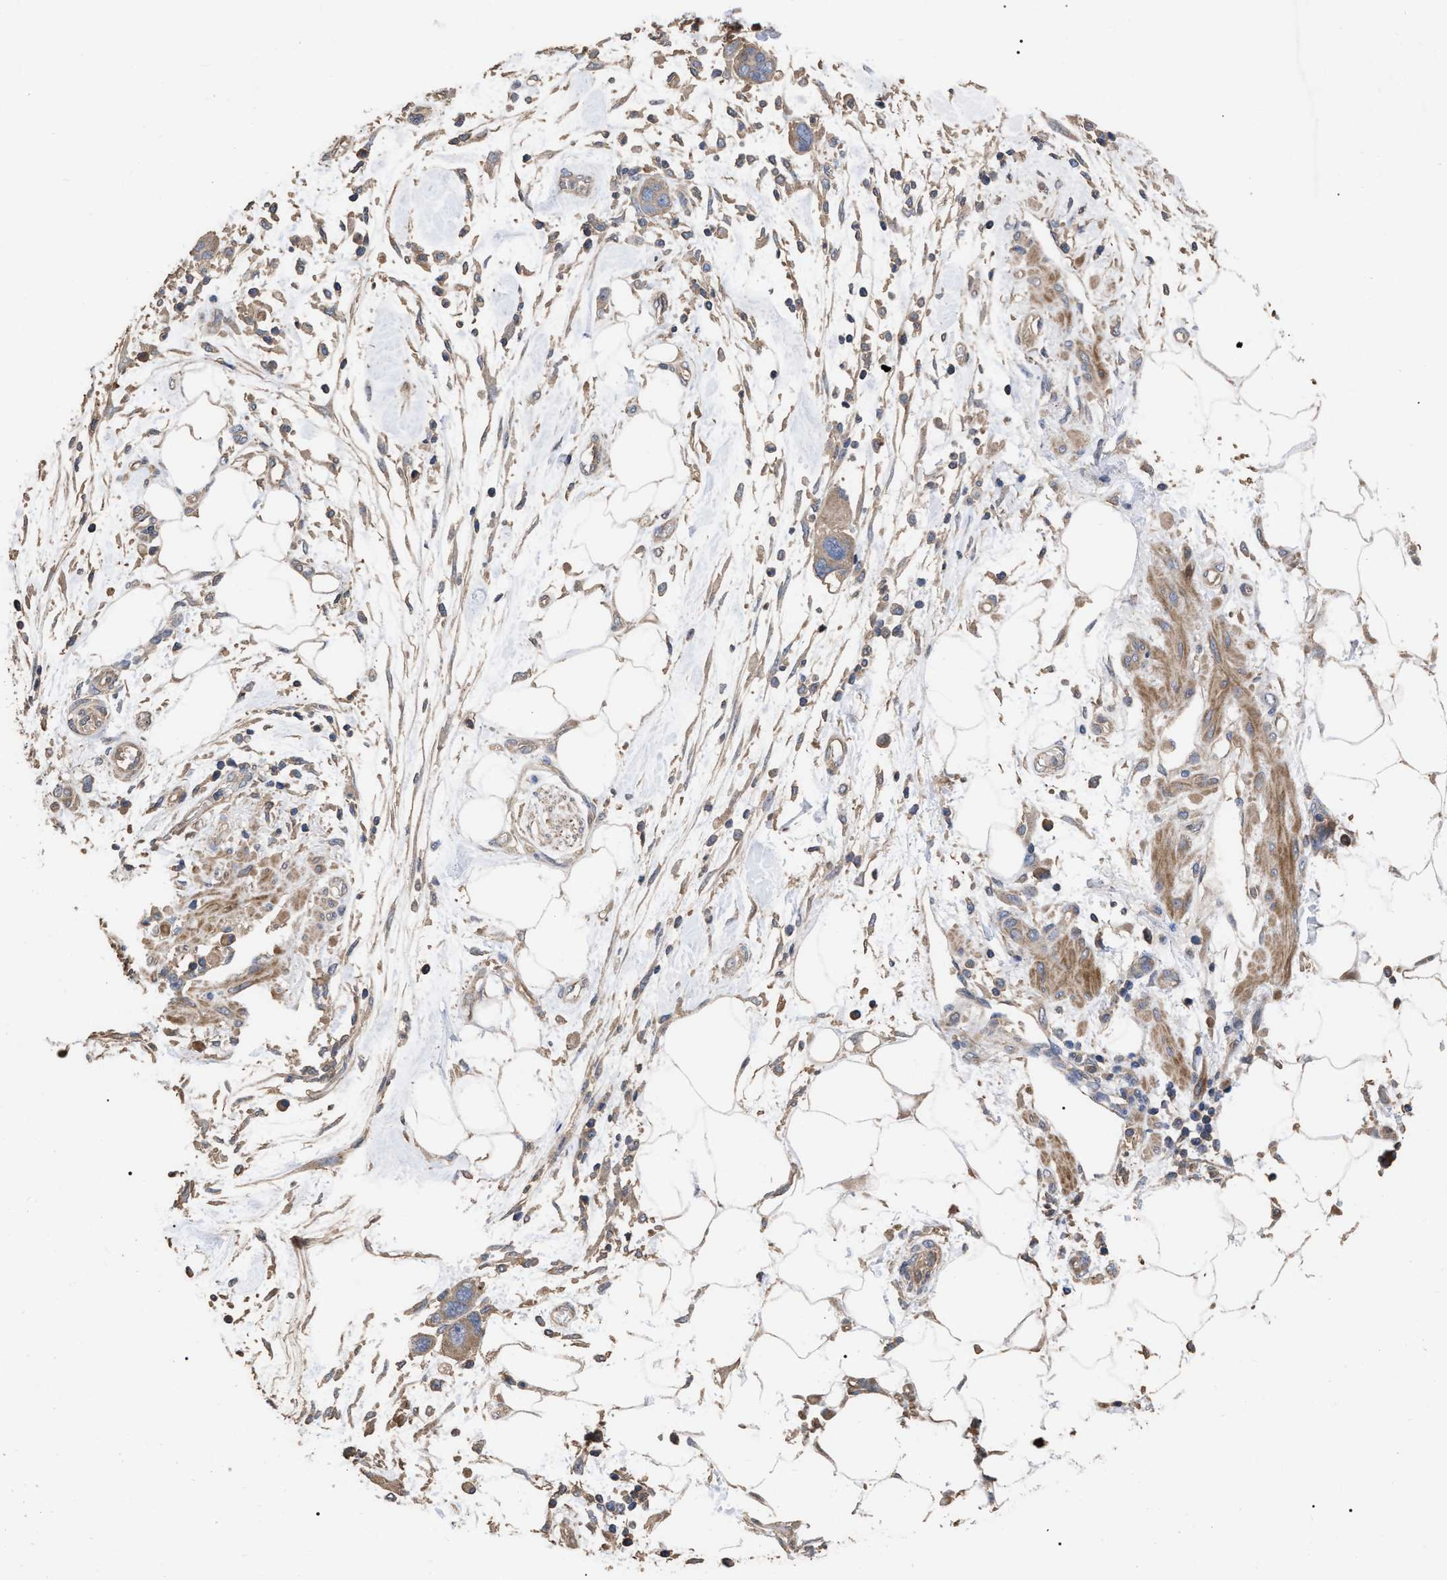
{"staining": {"intensity": "weak", "quantity": ">75%", "location": "cytoplasmic/membranous"}, "tissue": "pancreatic cancer", "cell_type": "Tumor cells", "image_type": "cancer", "snomed": [{"axis": "morphology", "description": "Normal tissue, NOS"}, {"axis": "morphology", "description": "Adenocarcinoma, NOS"}, {"axis": "topography", "description": "Pancreas"}], "caption": "Immunohistochemistry (IHC) of human pancreatic adenocarcinoma shows low levels of weak cytoplasmic/membranous staining in about >75% of tumor cells.", "gene": "BTN2A1", "patient": {"sex": "female", "age": 71}}